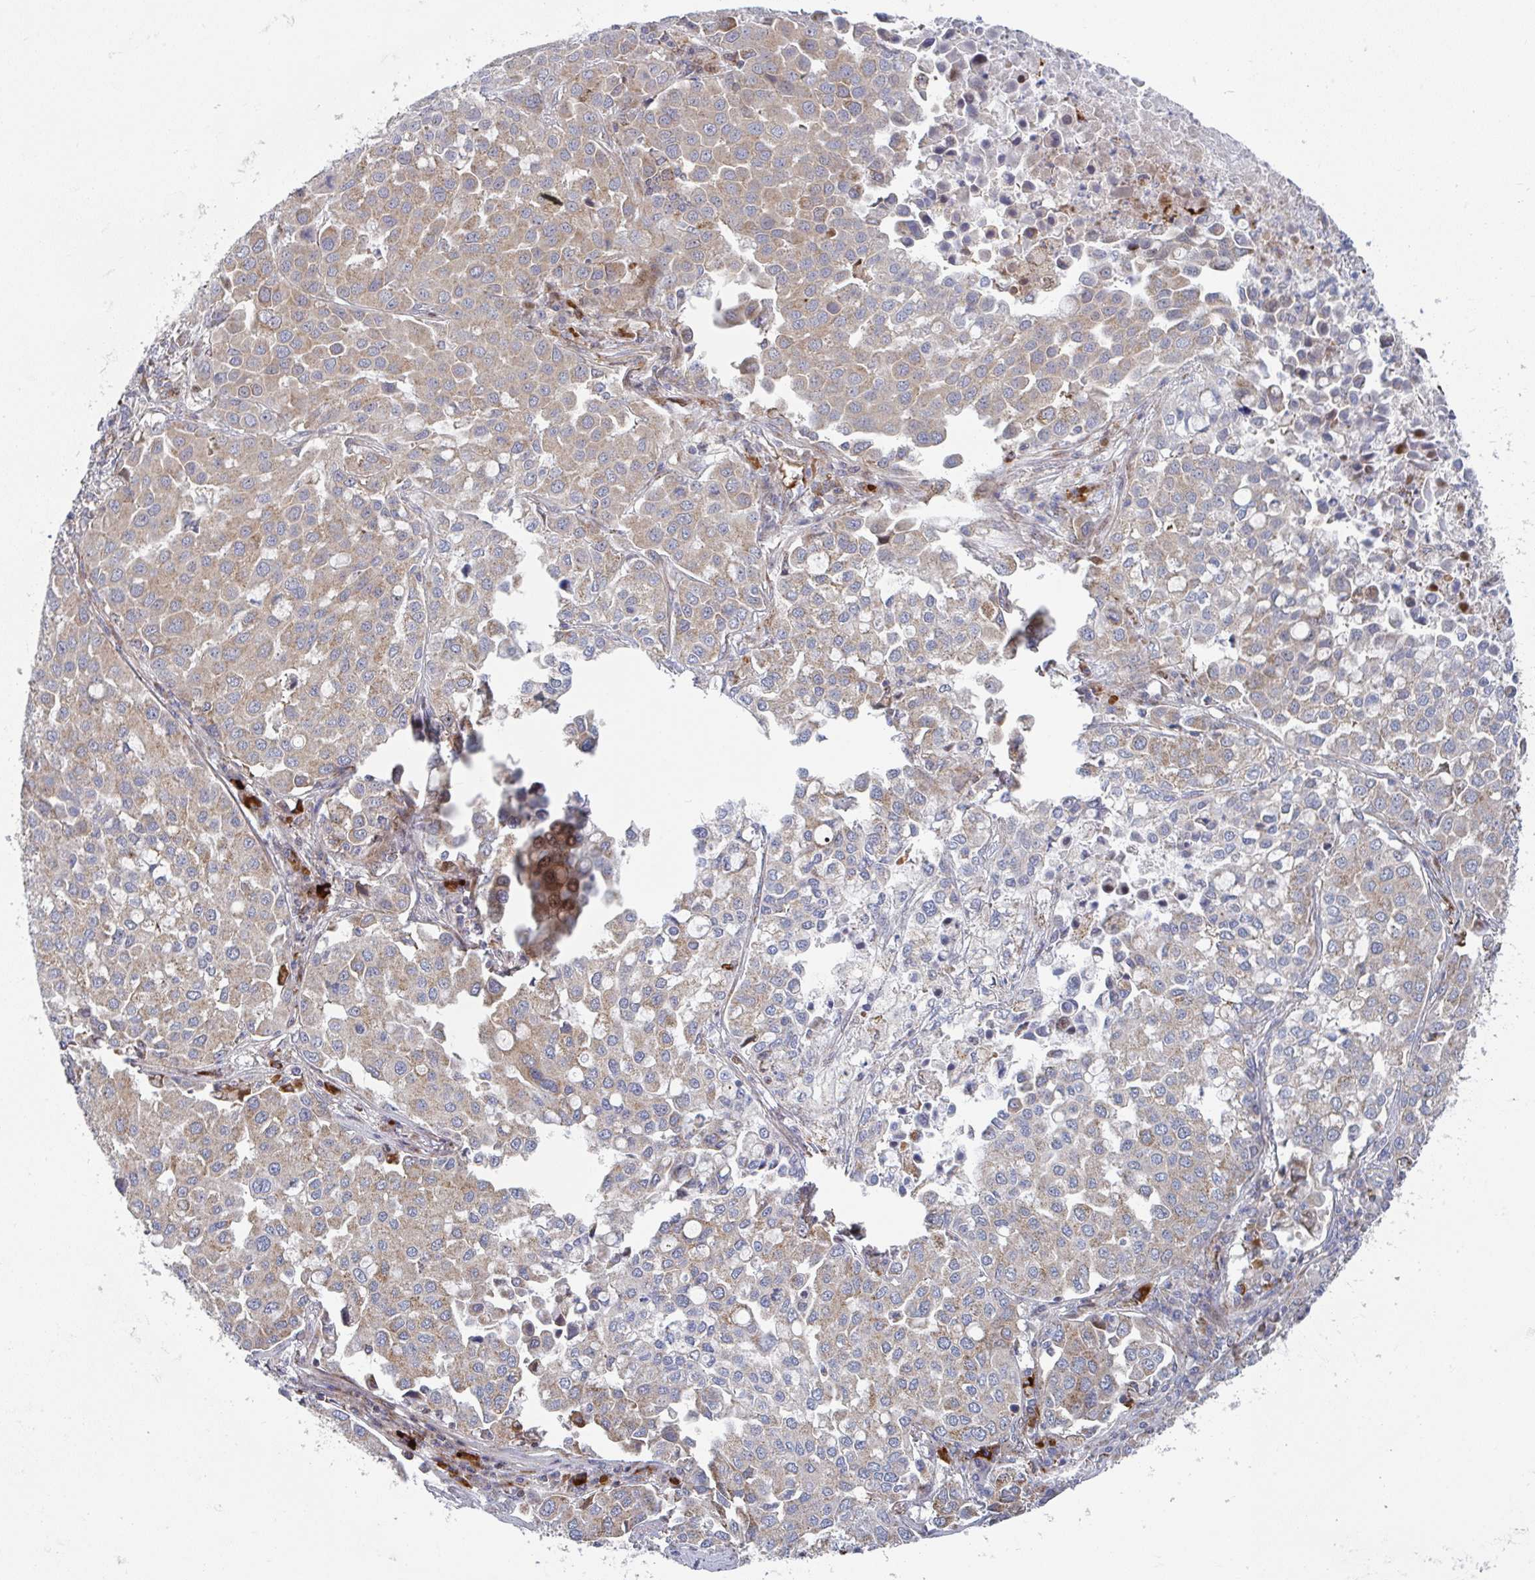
{"staining": {"intensity": "weak", "quantity": ">75%", "location": "cytoplasmic/membranous"}, "tissue": "lung cancer", "cell_type": "Tumor cells", "image_type": "cancer", "snomed": [{"axis": "morphology", "description": "Adenocarcinoma, NOS"}, {"axis": "morphology", "description": "Adenocarcinoma, metastatic, NOS"}, {"axis": "topography", "description": "Lymph node"}, {"axis": "topography", "description": "Lung"}], "caption": "IHC histopathology image of lung cancer stained for a protein (brown), which demonstrates low levels of weak cytoplasmic/membranous expression in approximately >75% of tumor cells.", "gene": "ZNF644", "patient": {"sex": "female", "age": 65}}